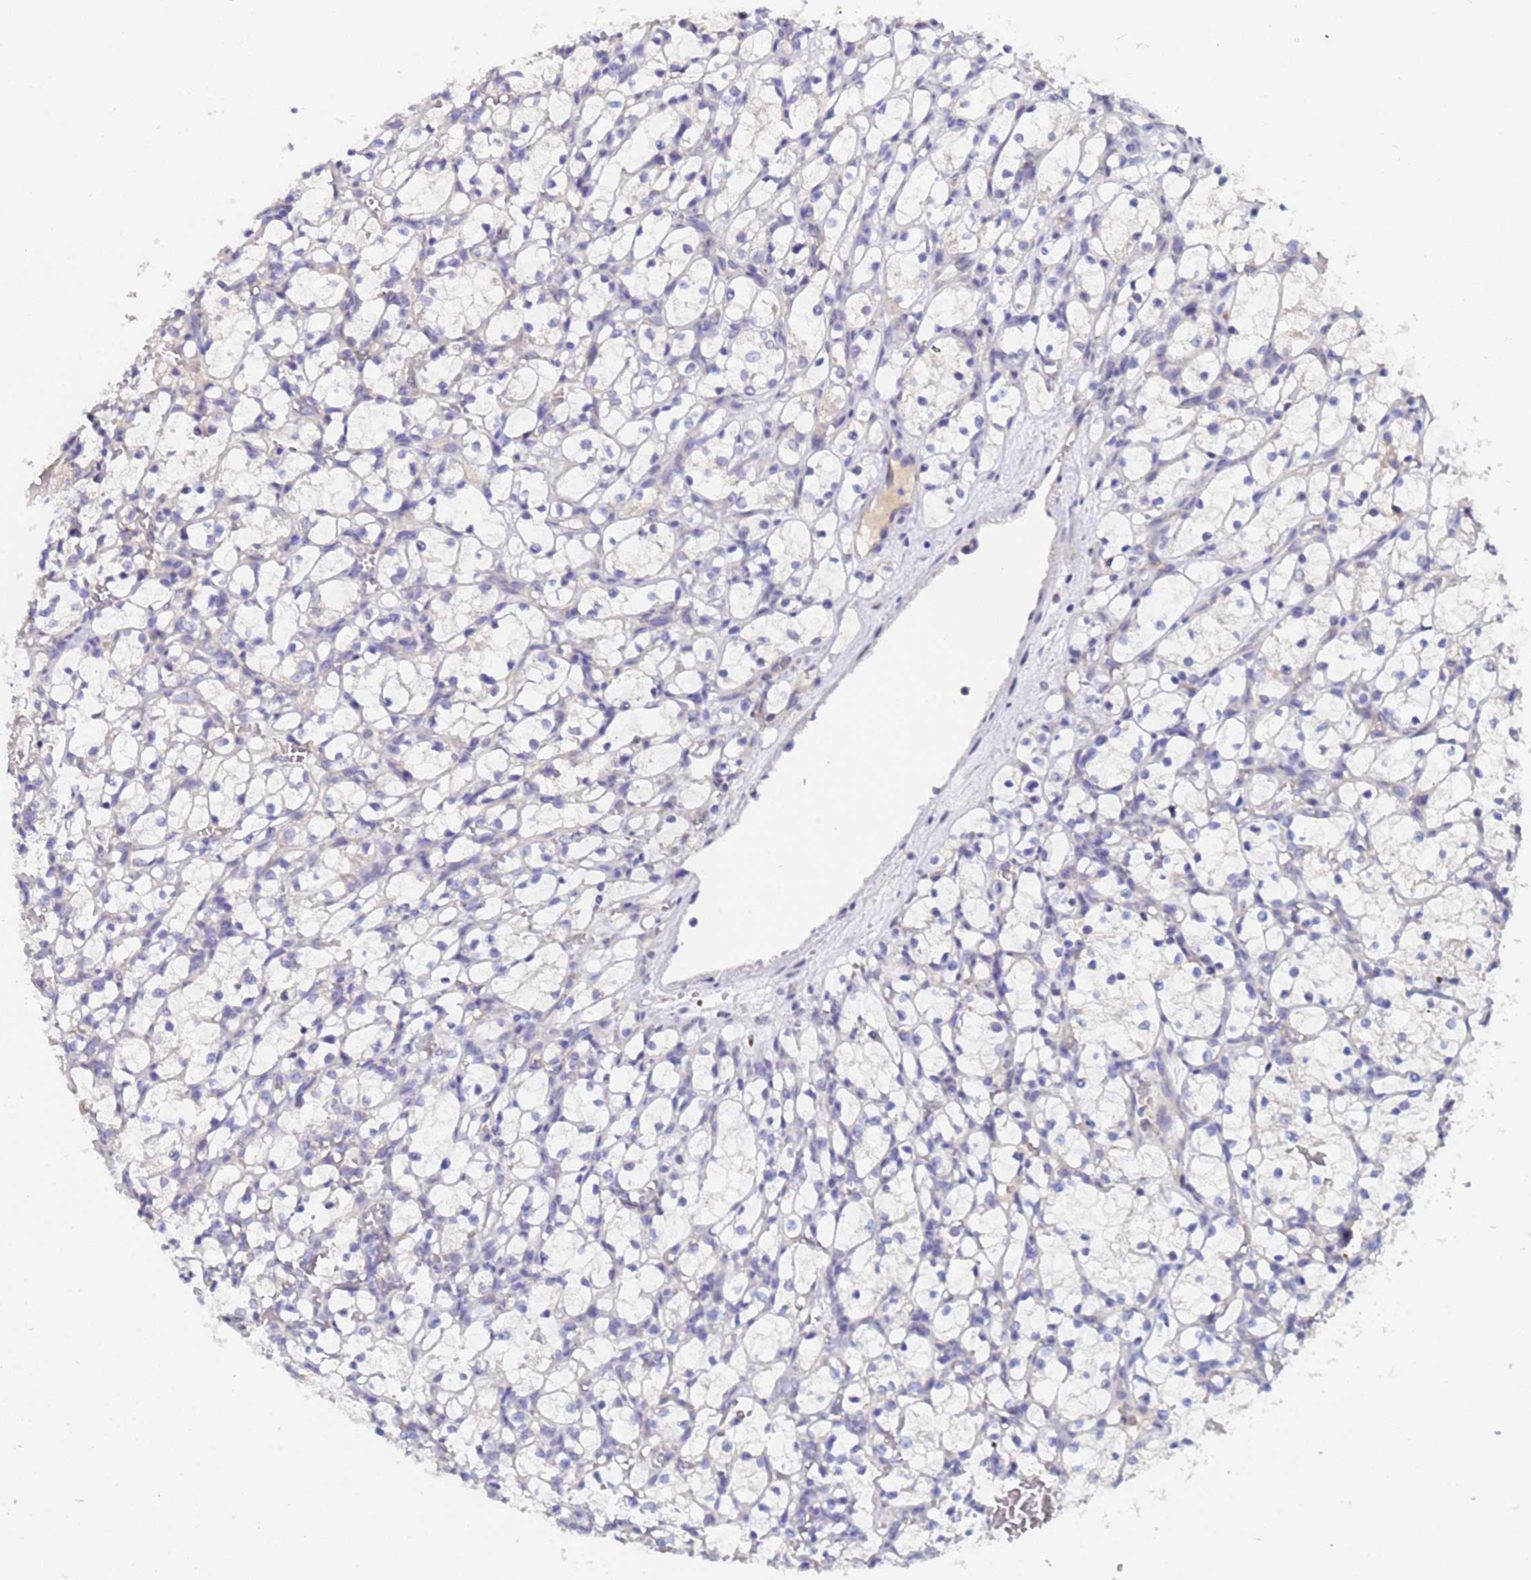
{"staining": {"intensity": "negative", "quantity": "none", "location": "none"}, "tissue": "renal cancer", "cell_type": "Tumor cells", "image_type": "cancer", "snomed": [{"axis": "morphology", "description": "Adenocarcinoma, NOS"}, {"axis": "topography", "description": "Kidney"}], "caption": "A high-resolution histopathology image shows immunohistochemistry staining of renal cancer (adenocarcinoma), which demonstrates no significant positivity in tumor cells.", "gene": "IHO1", "patient": {"sex": "female", "age": 69}}